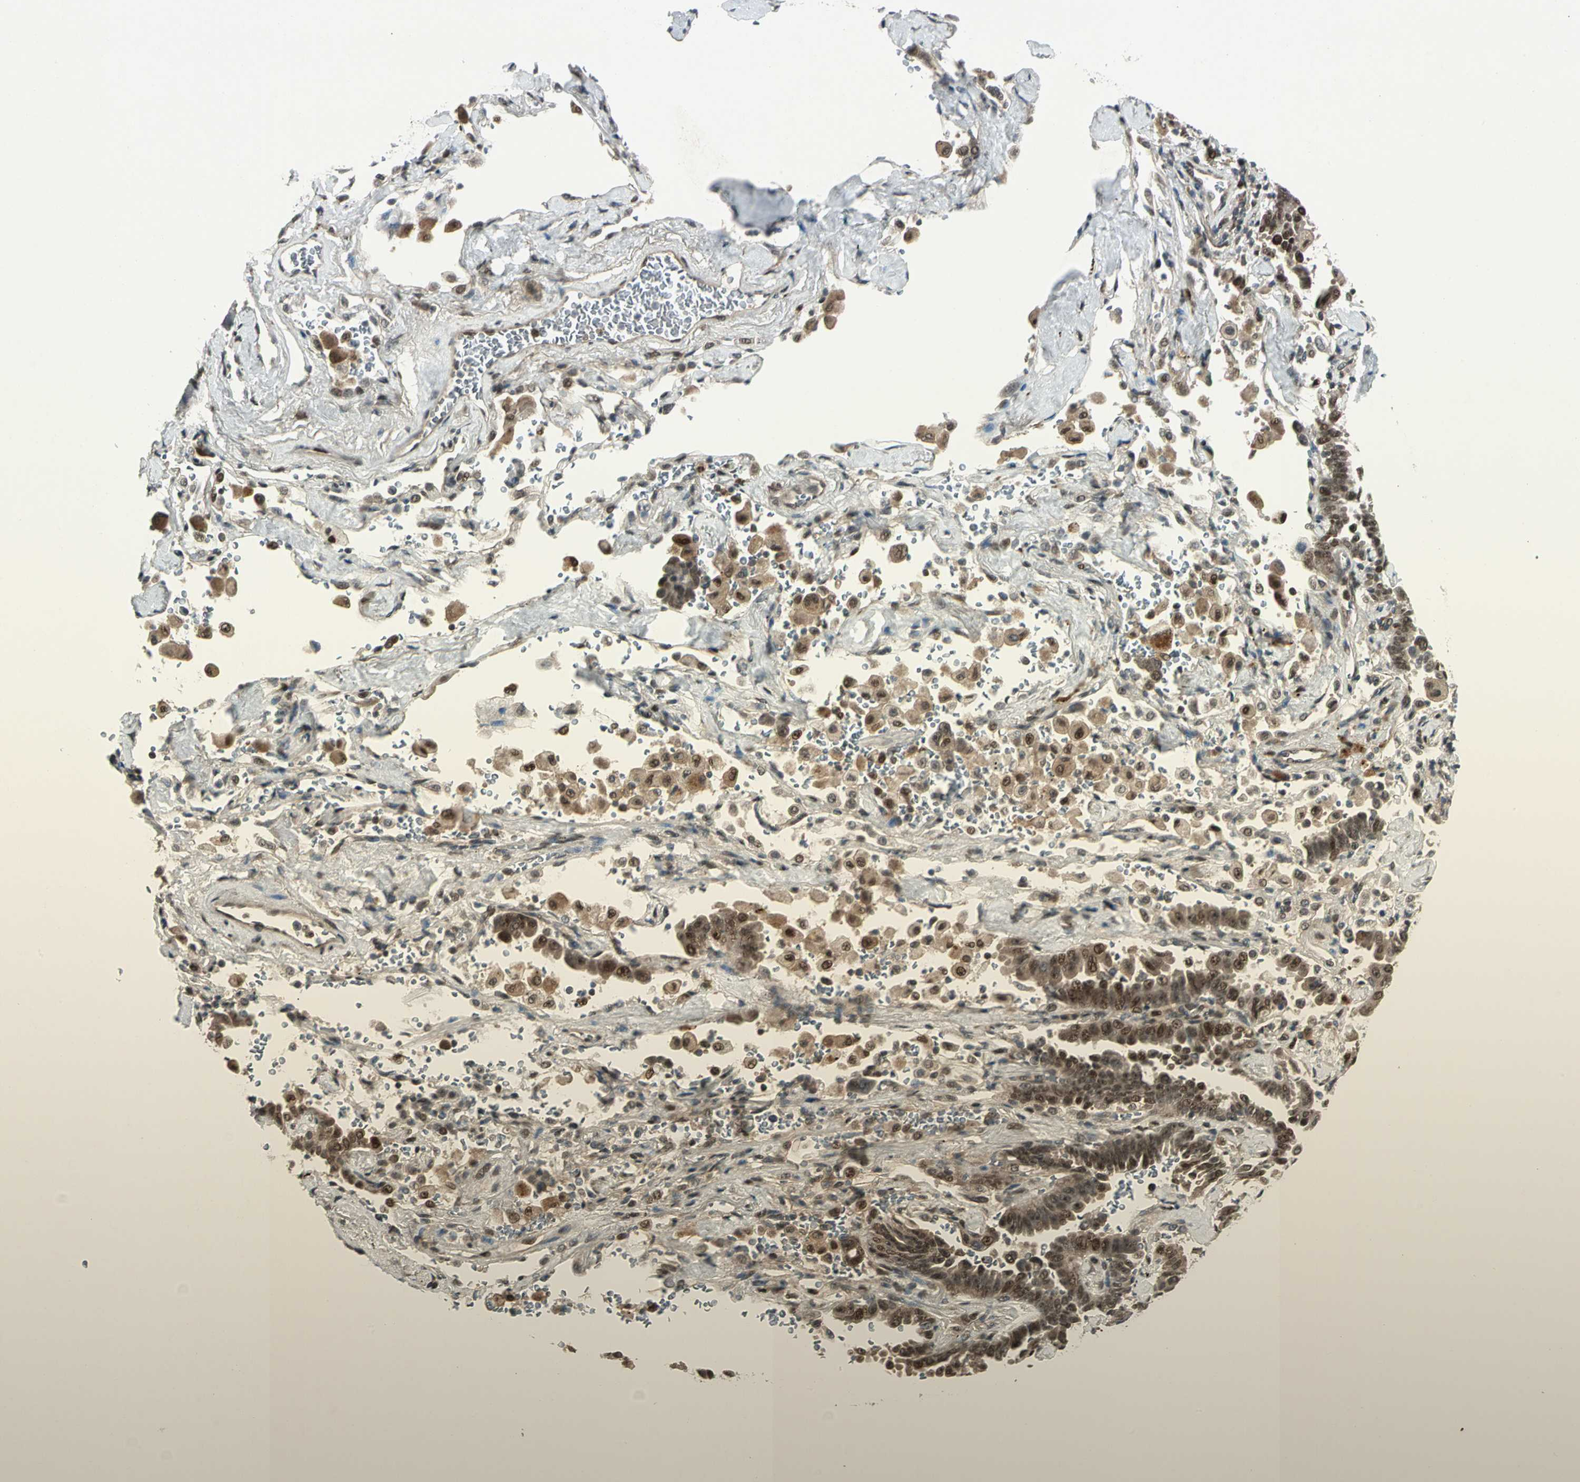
{"staining": {"intensity": "strong", "quantity": ">75%", "location": "nuclear"}, "tissue": "lung cancer", "cell_type": "Tumor cells", "image_type": "cancer", "snomed": [{"axis": "morphology", "description": "Adenocarcinoma, NOS"}, {"axis": "topography", "description": "Lung"}], "caption": "A micrograph of lung adenocarcinoma stained for a protein displays strong nuclear brown staining in tumor cells.", "gene": "GTF3A", "patient": {"sex": "female", "age": 64}}